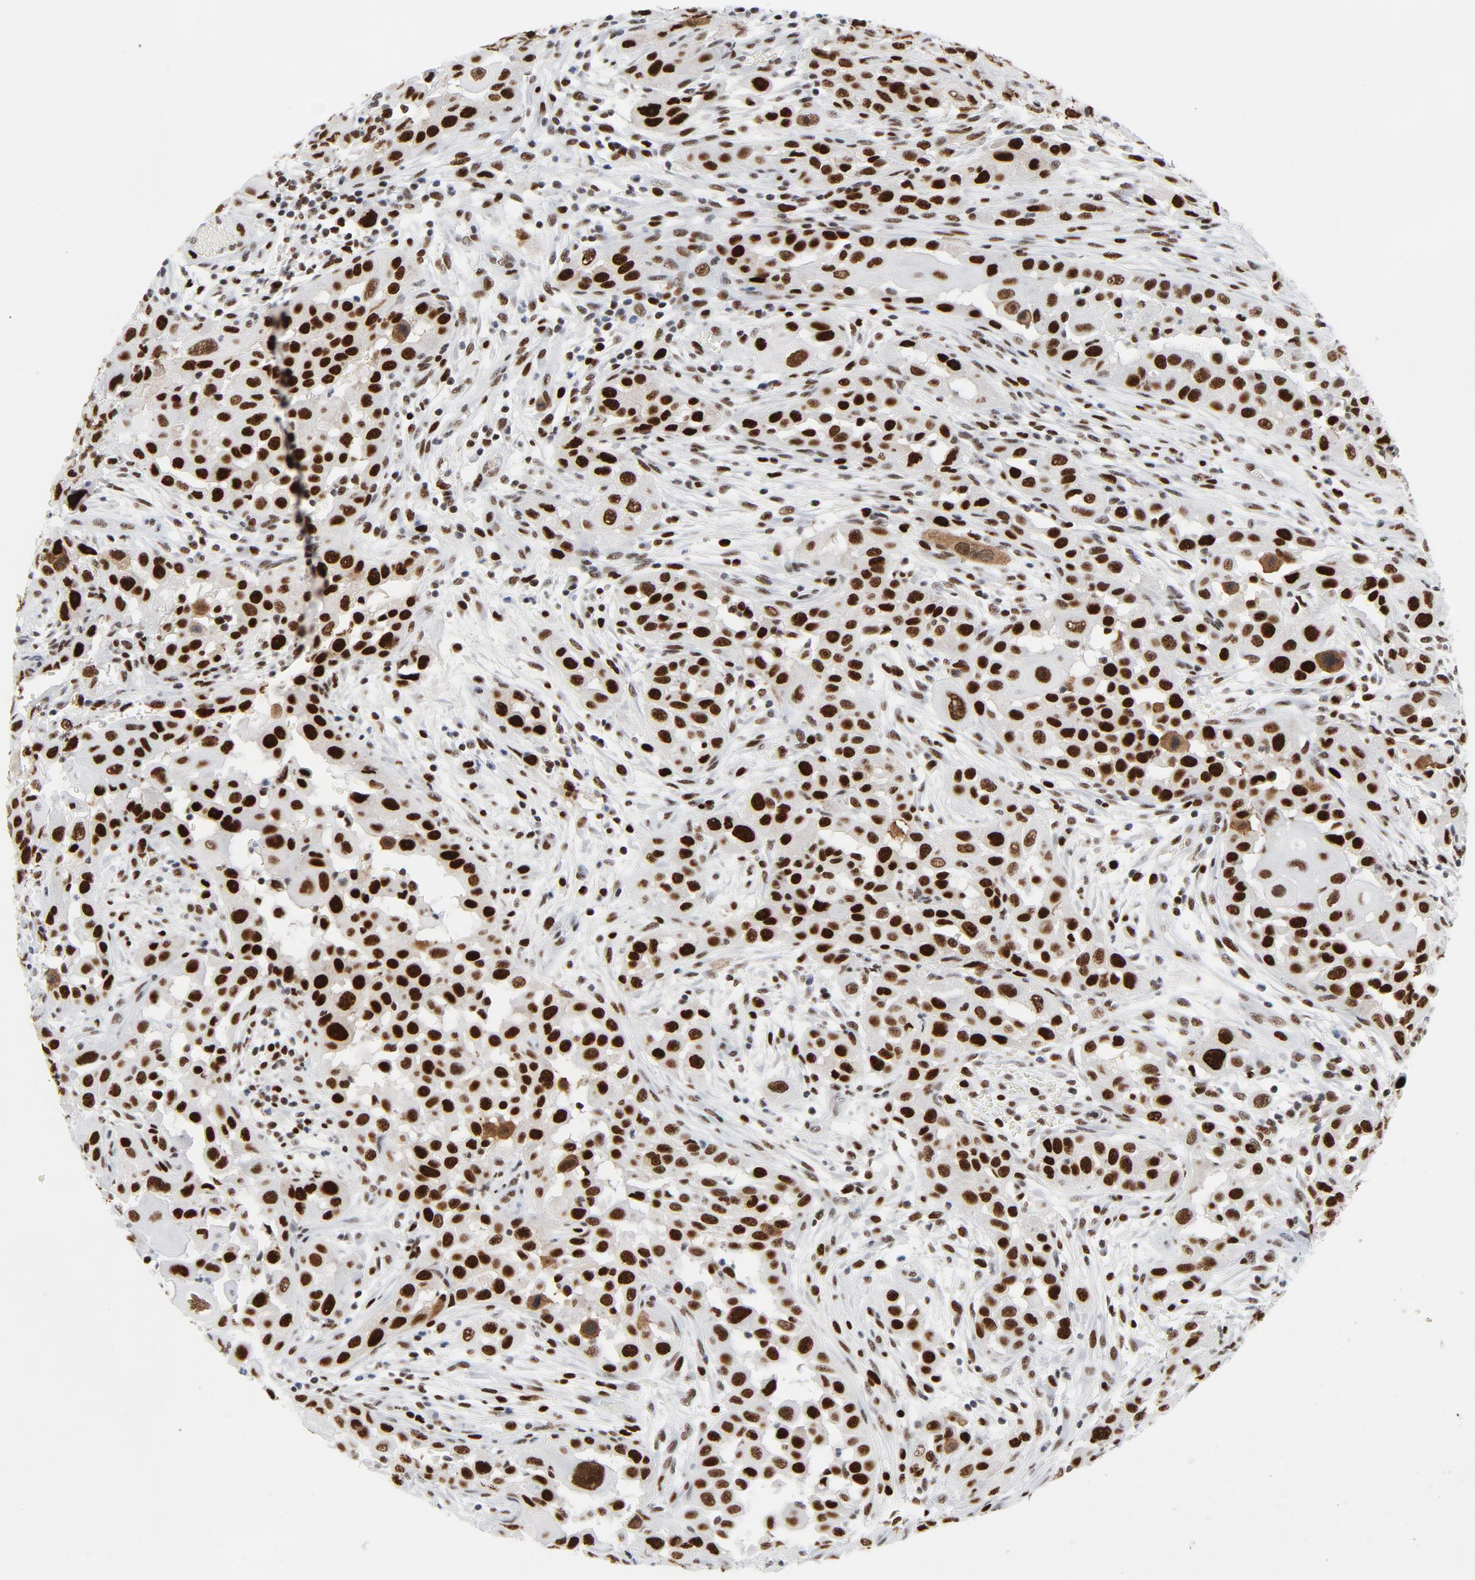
{"staining": {"intensity": "strong", "quantity": ">75%", "location": "nuclear"}, "tissue": "head and neck cancer", "cell_type": "Tumor cells", "image_type": "cancer", "snomed": [{"axis": "morphology", "description": "Carcinoma, NOS"}, {"axis": "topography", "description": "Head-Neck"}], "caption": "IHC histopathology image of neoplastic tissue: human head and neck carcinoma stained using IHC shows high levels of strong protein expression localized specifically in the nuclear of tumor cells, appearing as a nuclear brown color.", "gene": "POLD1", "patient": {"sex": "male", "age": 87}}